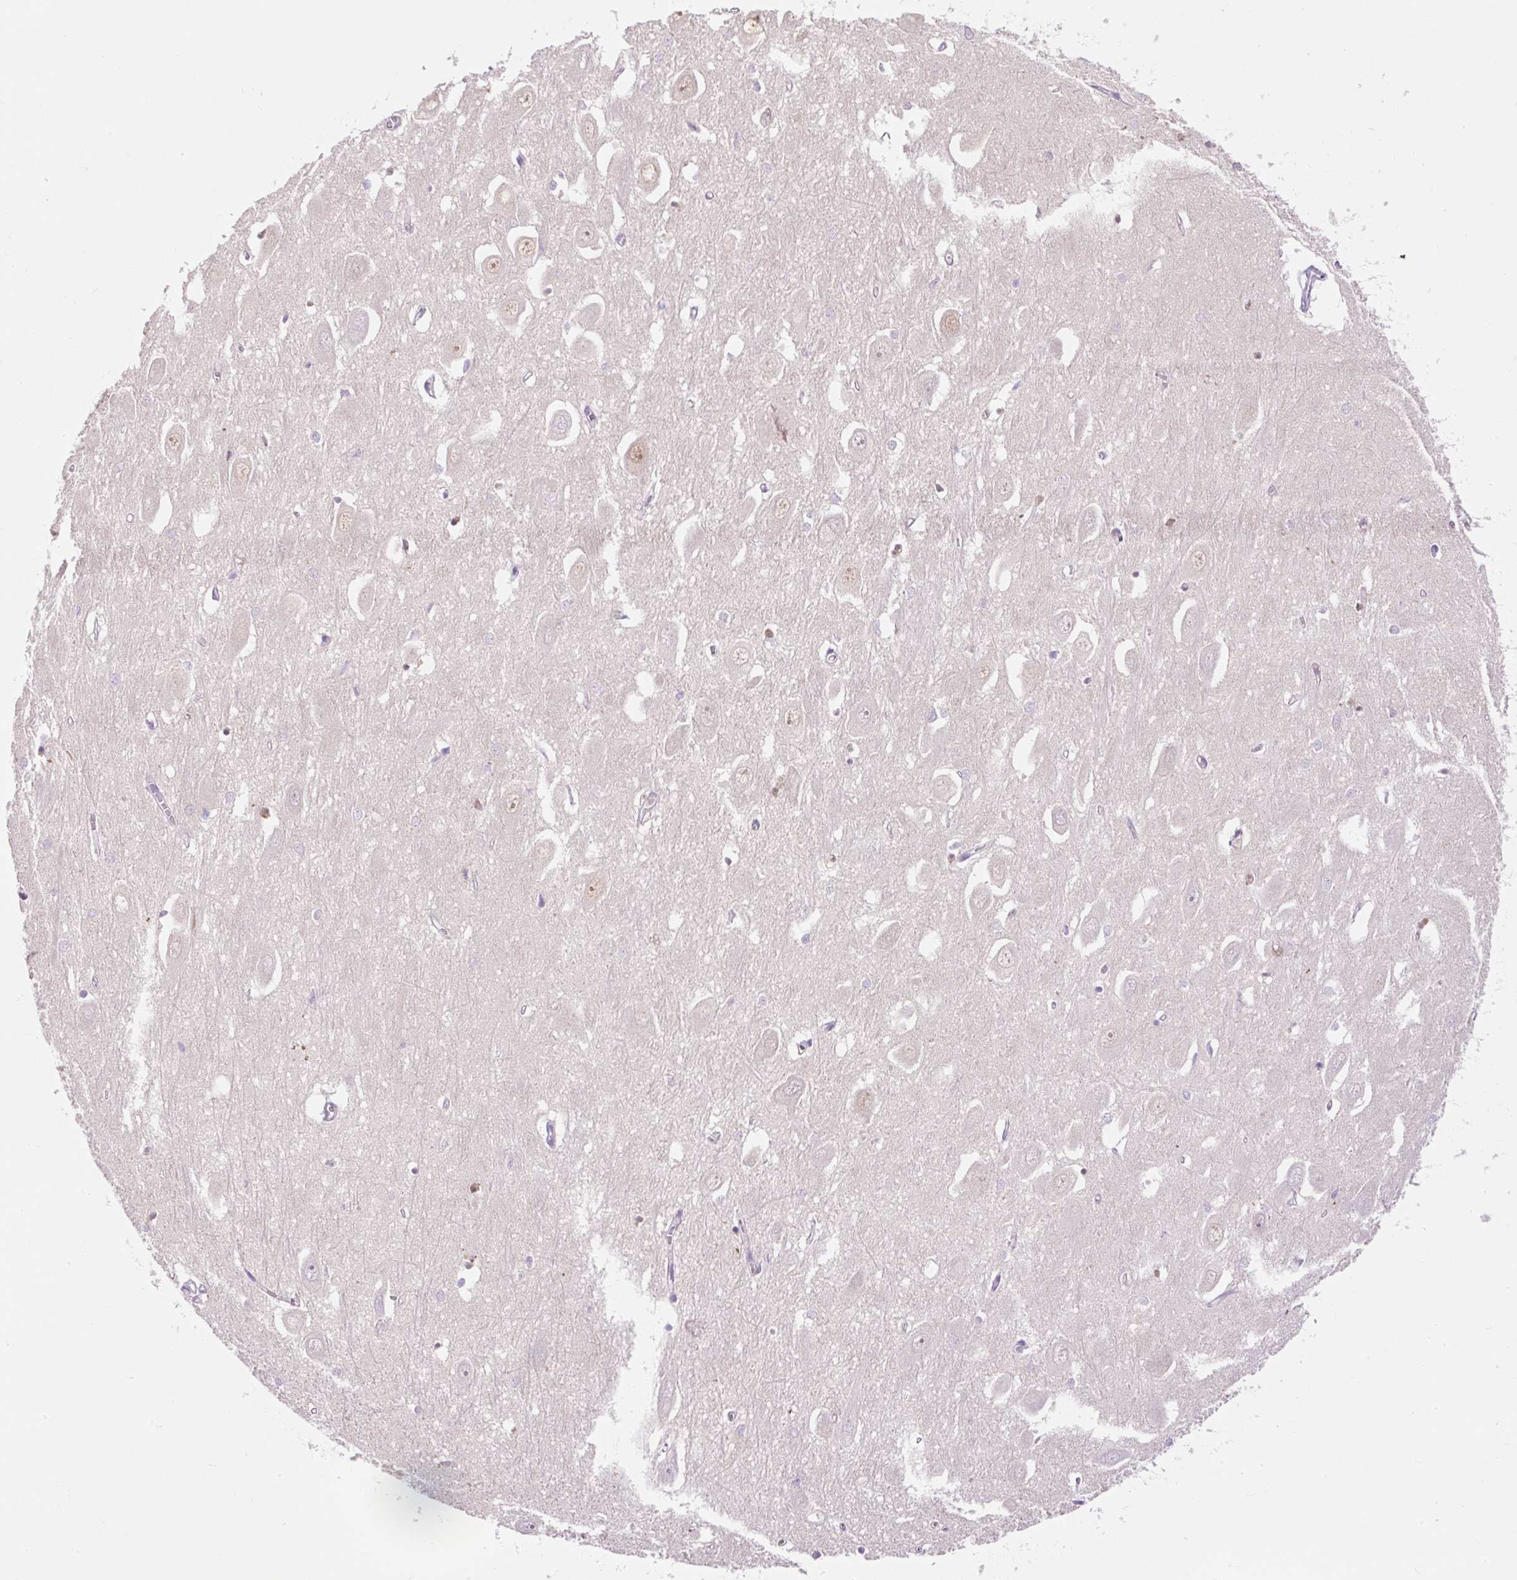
{"staining": {"intensity": "negative", "quantity": "none", "location": "none"}, "tissue": "hippocampus", "cell_type": "Glial cells", "image_type": "normal", "snomed": [{"axis": "morphology", "description": "Normal tissue, NOS"}, {"axis": "topography", "description": "Hippocampus"}], "caption": "Immunohistochemistry (IHC) of benign hippocampus shows no positivity in glial cells.", "gene": "LHFPL5", "patient": {"sex": "female", "age": 64}}